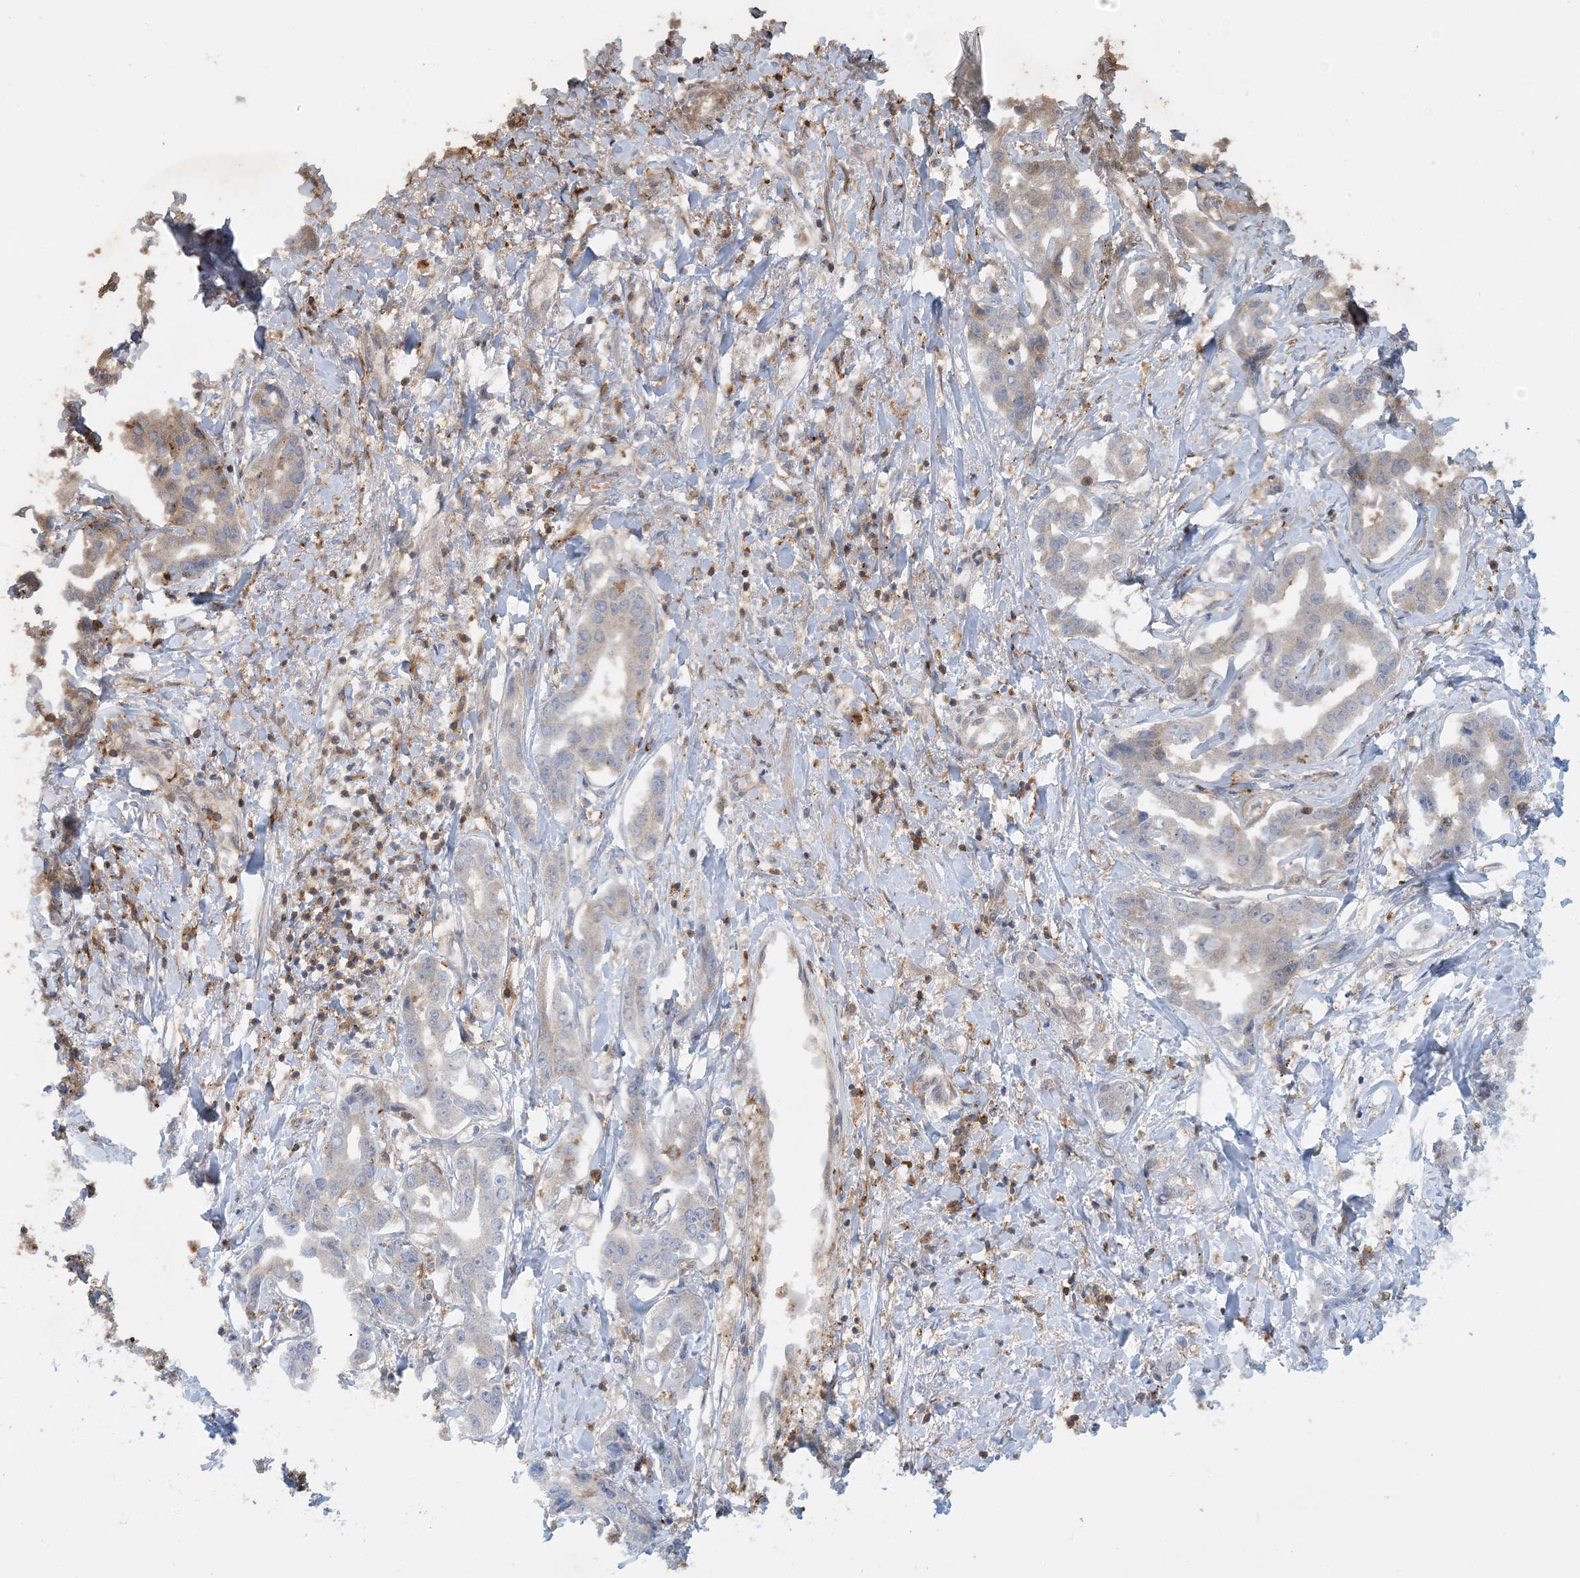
{"staining": {"intensity": "negative", "quantity": "none", "location": "none"}, "tissue": "liver cancer", "cell_type": "Tumor cells", "image_type": "cancer", "snomed": [{"axis": "morphology", "description": "Cholangiocarcinoma"}, {"axis": "topography", "description": "Liver"}], "caption": "Tumor cells show no significant expression in liver cancer.", "gene": "SFMBT2", "patient": {"sex": "male", "age": 59}}